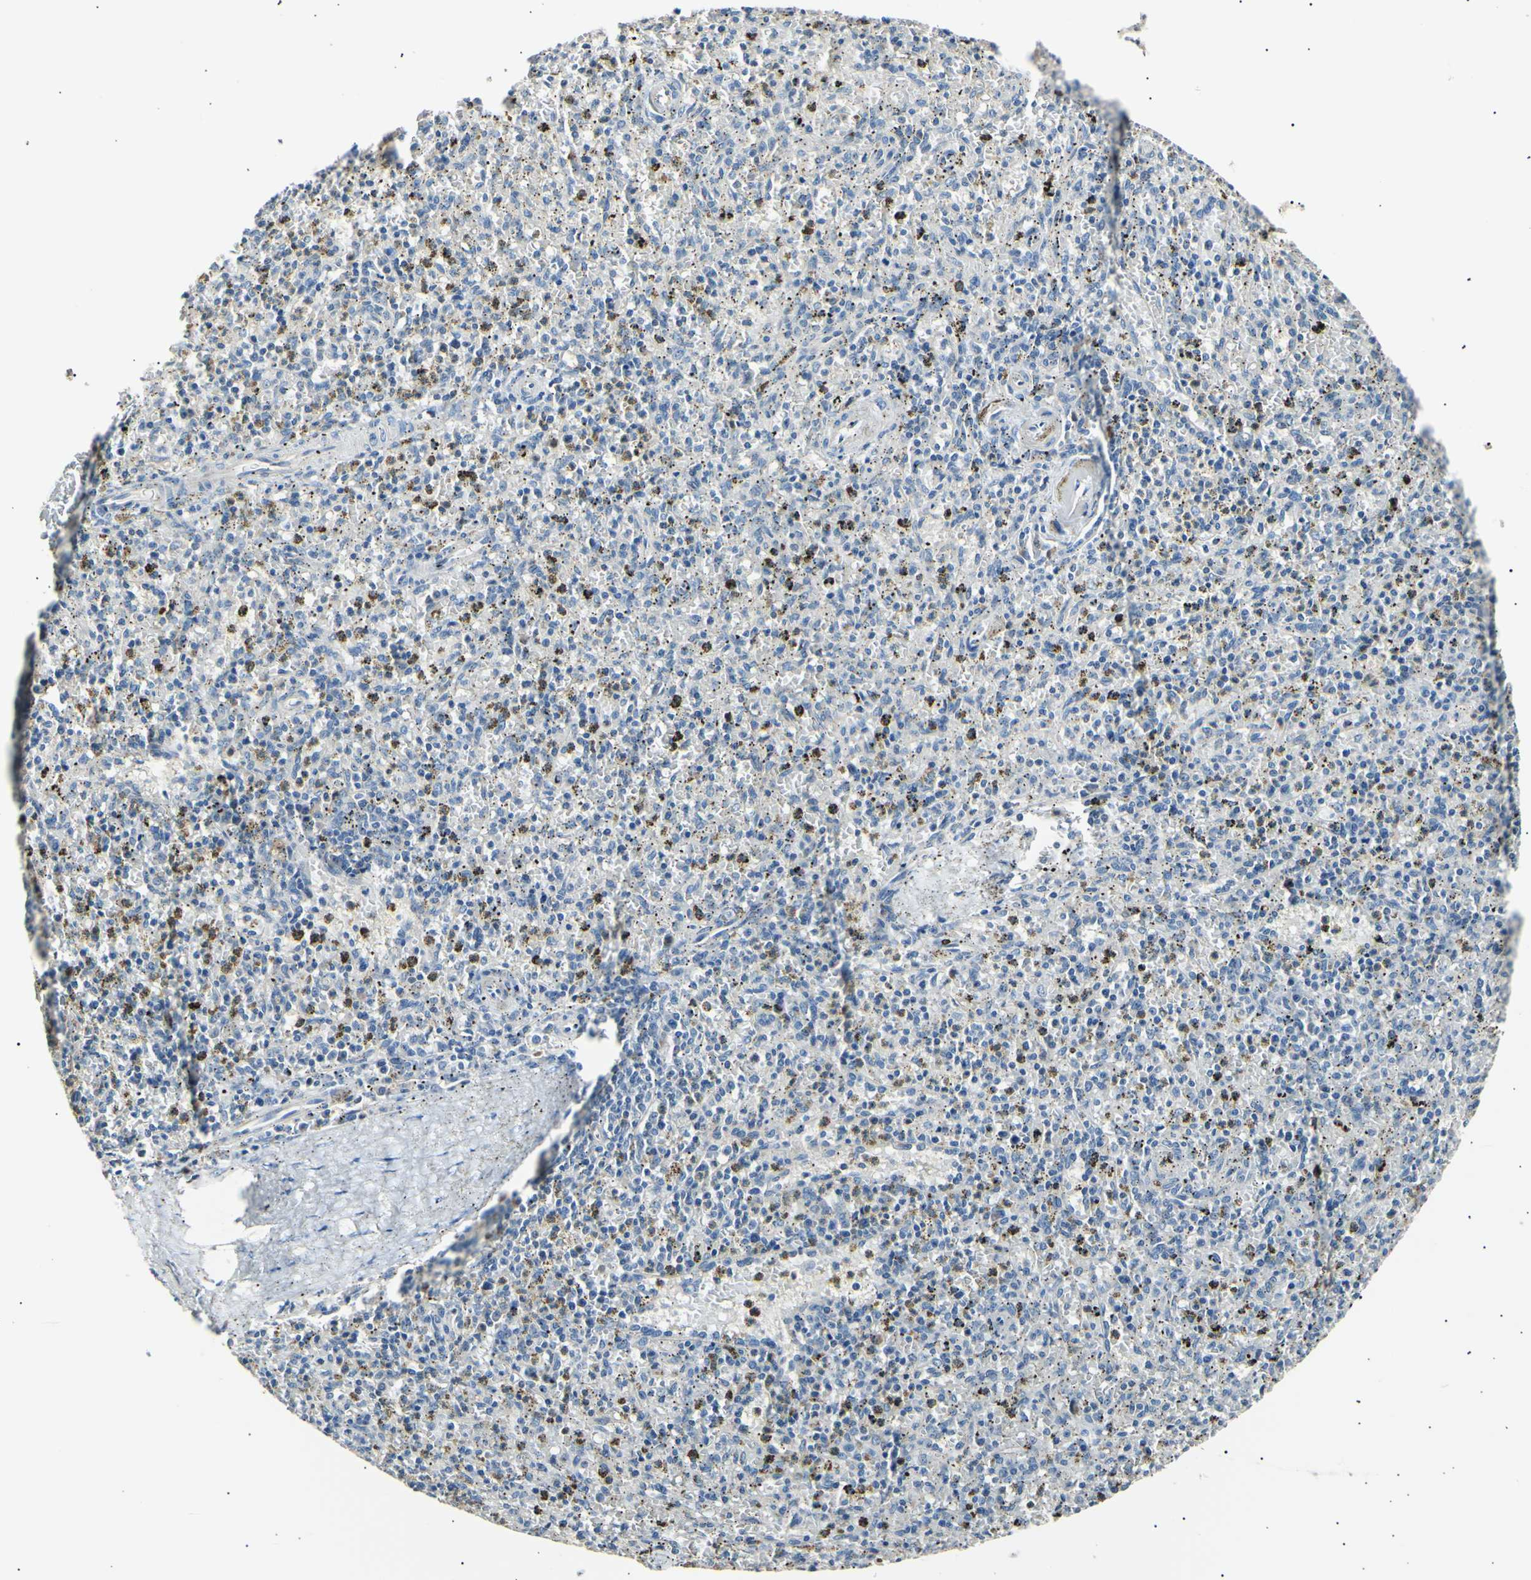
{"staining": {"intensity": "negative", "quantity": "none", "location": "none"}, "tissue": "spleen", "cell_type": "Cells in red pulp", "image_type": "normal", "snomed": [{"axis": "morphology", "description": "Normal tissue, NOS"}, {"axis": "topography", "description": "Spleen"}], "caption": "IHC of normal spleen reveals no staining in cells in red pulp.", "gene": "LDLR", "patient": {"sex": "male", "age": 72}}